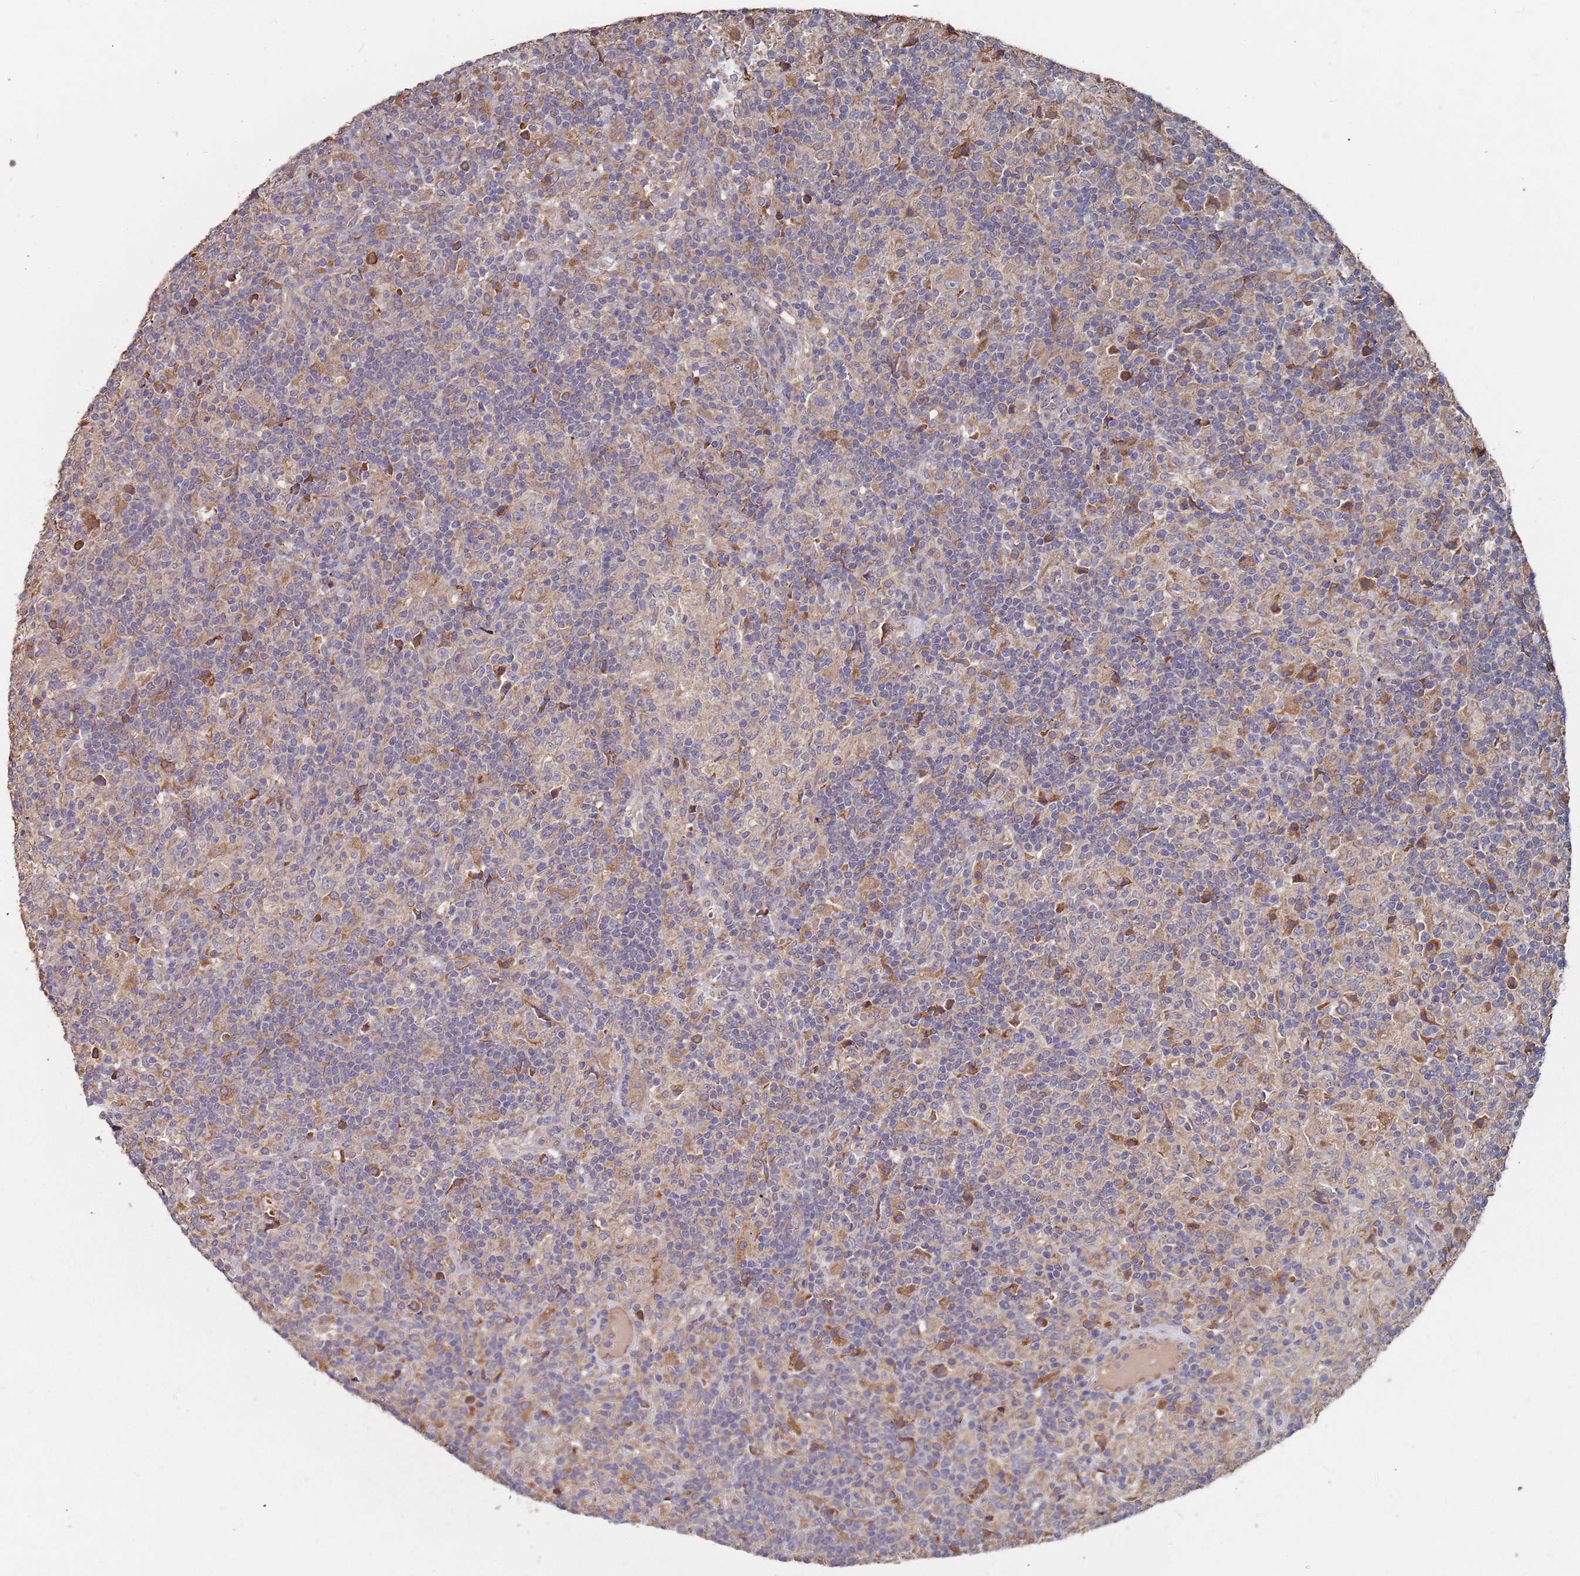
{"staining": {"intensity": "negative", "quantity": "none", "location": "none"}, "tissue": "lymphoma", "cell_type": "Tumor cells", "image_type": "cancer", "snomed": [{"axis": "morphology", "description": "Hodgkin's disease, NOS"}, {"axis": "topography", "description": "Lymph node"}], "caption": "A high-resolution photomicrograph shows immunohistochemistry (IHC) staining of lymphoma, which shows no significant staining in tumor cells. The staining was performed using DAB to visualize the protein expression in brown, while the nuclei were stained in blue with hematoxylin (Magnification: 20x).", "gene": "ATG5", "patient": {"sex": "male", "age": 70}}